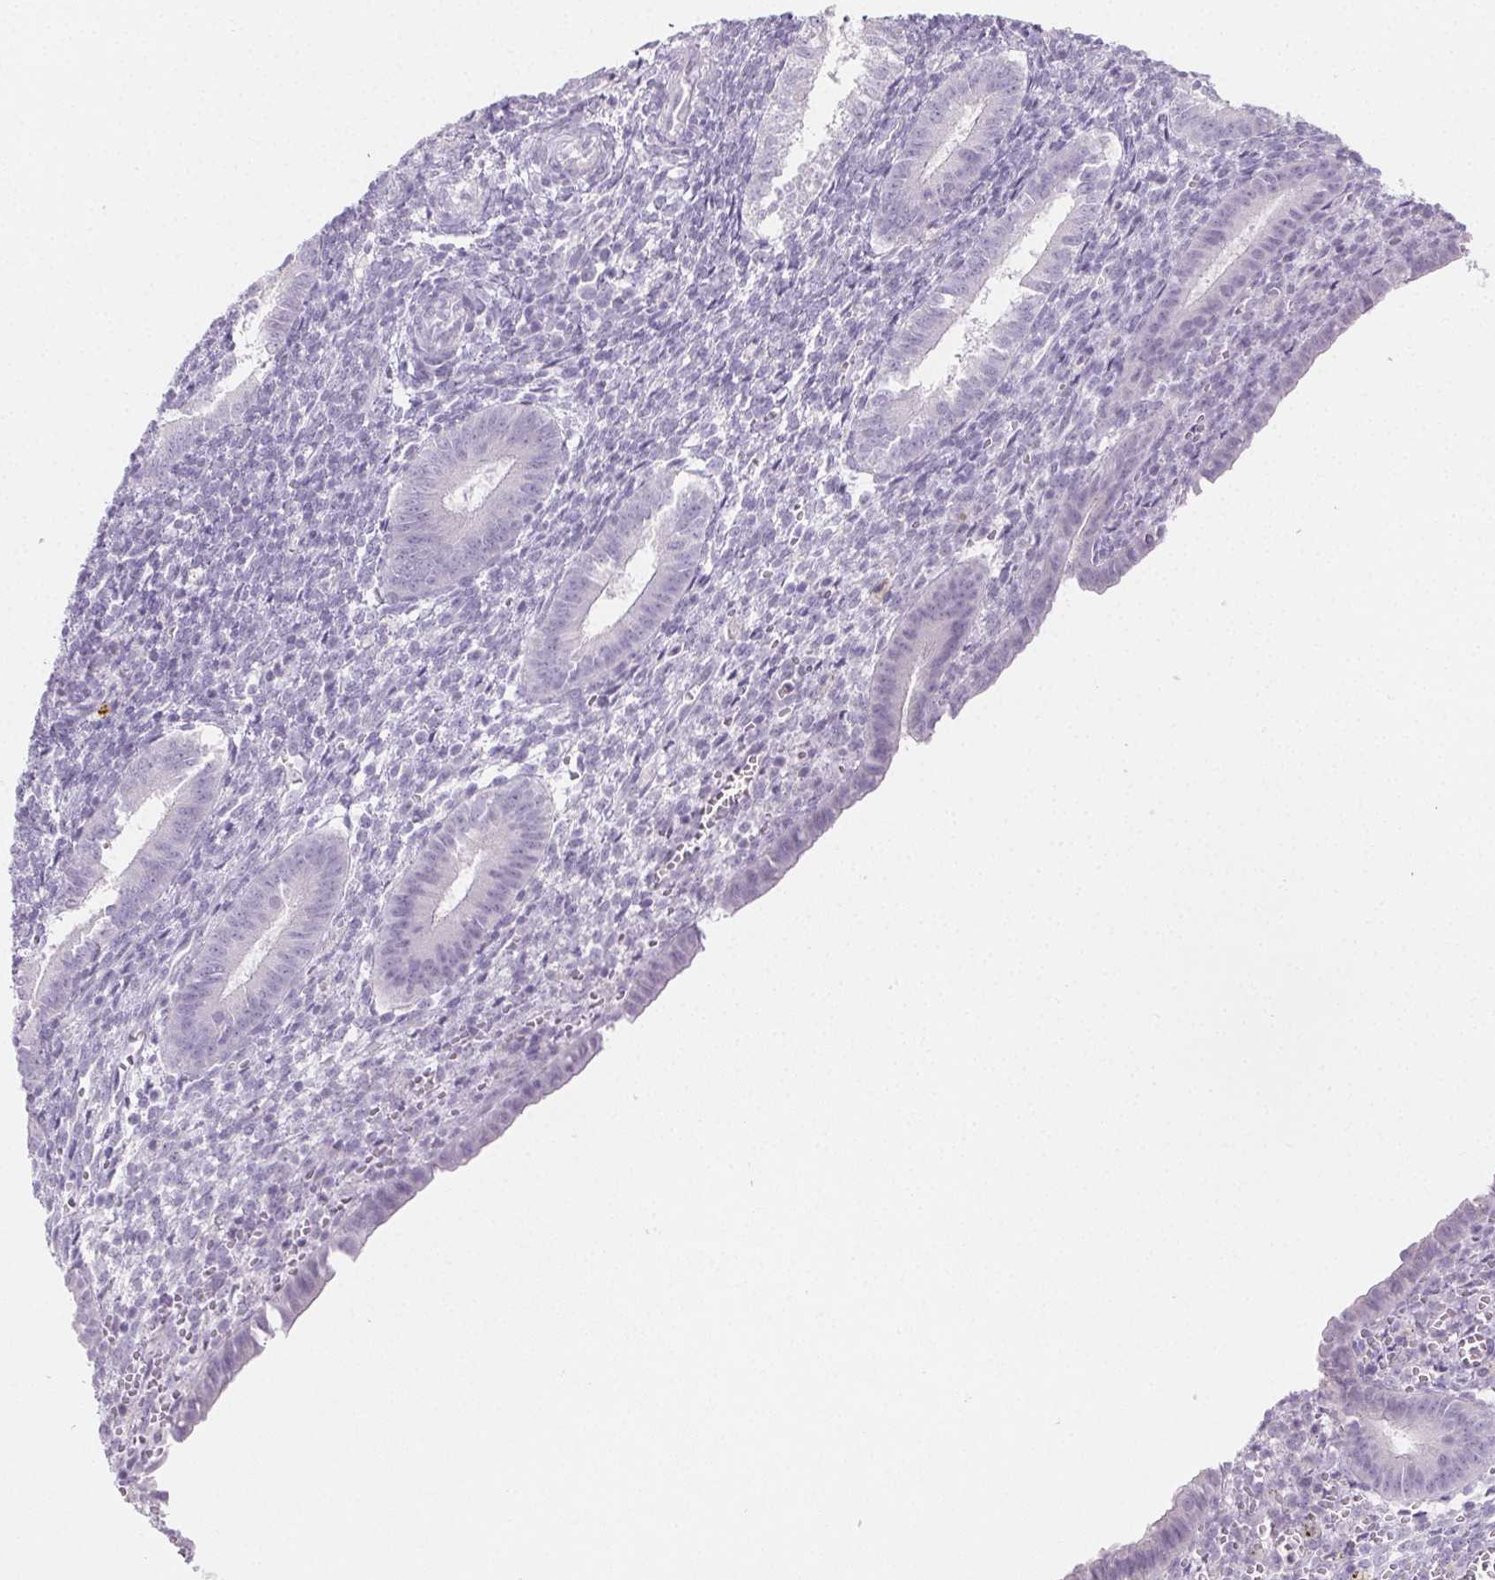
{"staining": {"intensity": "negative", "quantity": "none", "location": "none"}, "tissue": "endometrium", "cell_type": "Cells in endometrial stroma", "image_type": "normal", "snomed": [{"axis": "morphology", "description": "Normal tissue, NOS"}, {"axis": "topography", "description": "Endometrium"}], "caption": "Endometrium was stained to show a protein in brown. There is no significant staining in cells in endometrial stroma. Nuclei are stained in blue.", "gene": "PI3", "patient": {"sex": "female", "age": 25}}